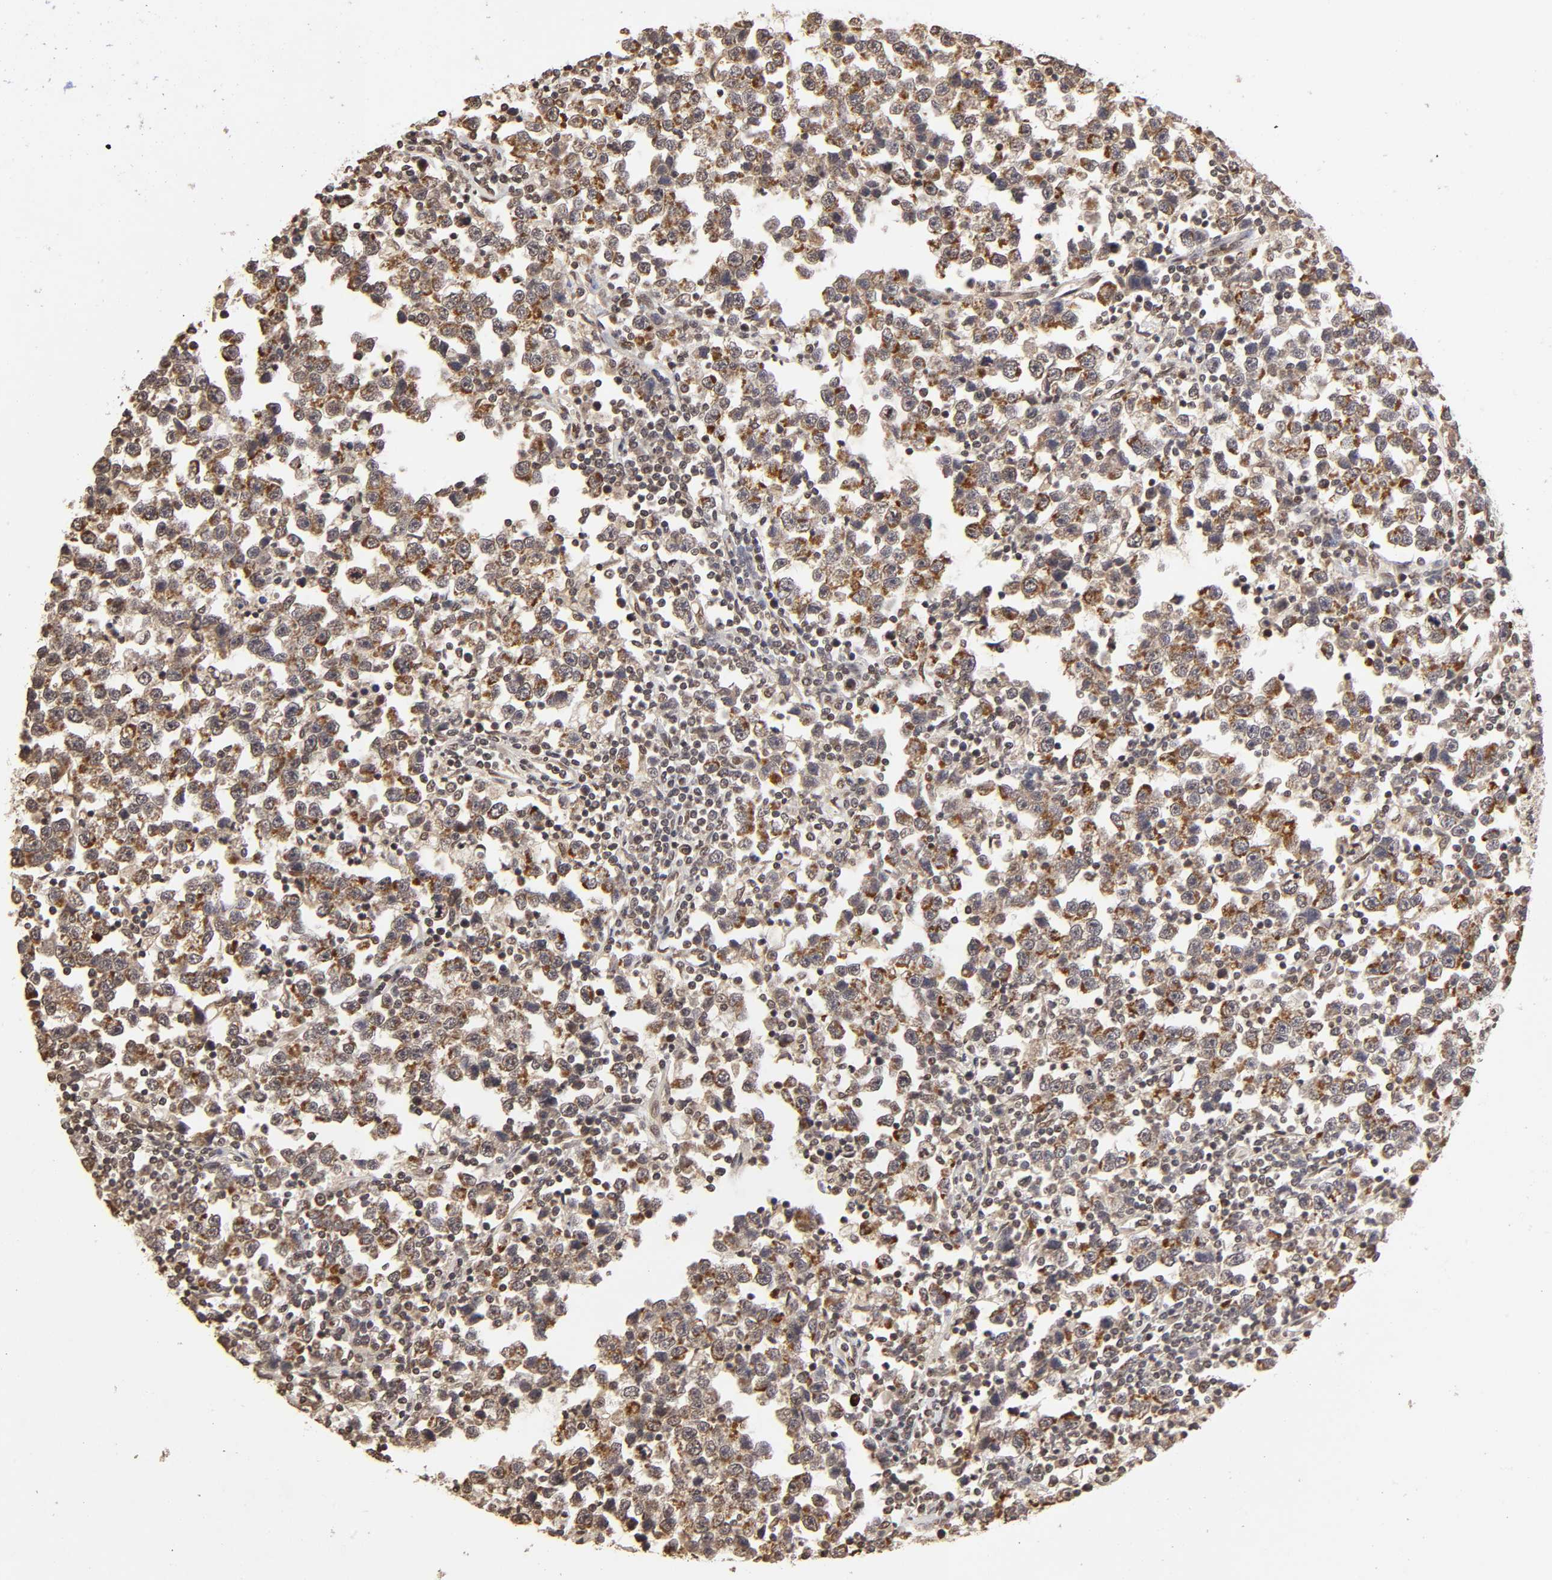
{"staining": {"intensity": "moderate", "quantity": ">75%", "location": "cytoplasmic/membranous"}, "tissue": "testis cancer", "cell_type": "Tumor cells", "image_type": "cancer", "snomed": [{"axis": "morphology", "description": "Seminoma, NOS"}, {"axis": "topography", "description": "Testis"}], "caption": "Brown immunohistochemical staining in testis cancer (seminoma) displays moderate cytoplasmic/membranous positivity in approximately >75% of tumor cells.", "gene": "MLLT6", "patient": {"sex": "male", "age": 43}}